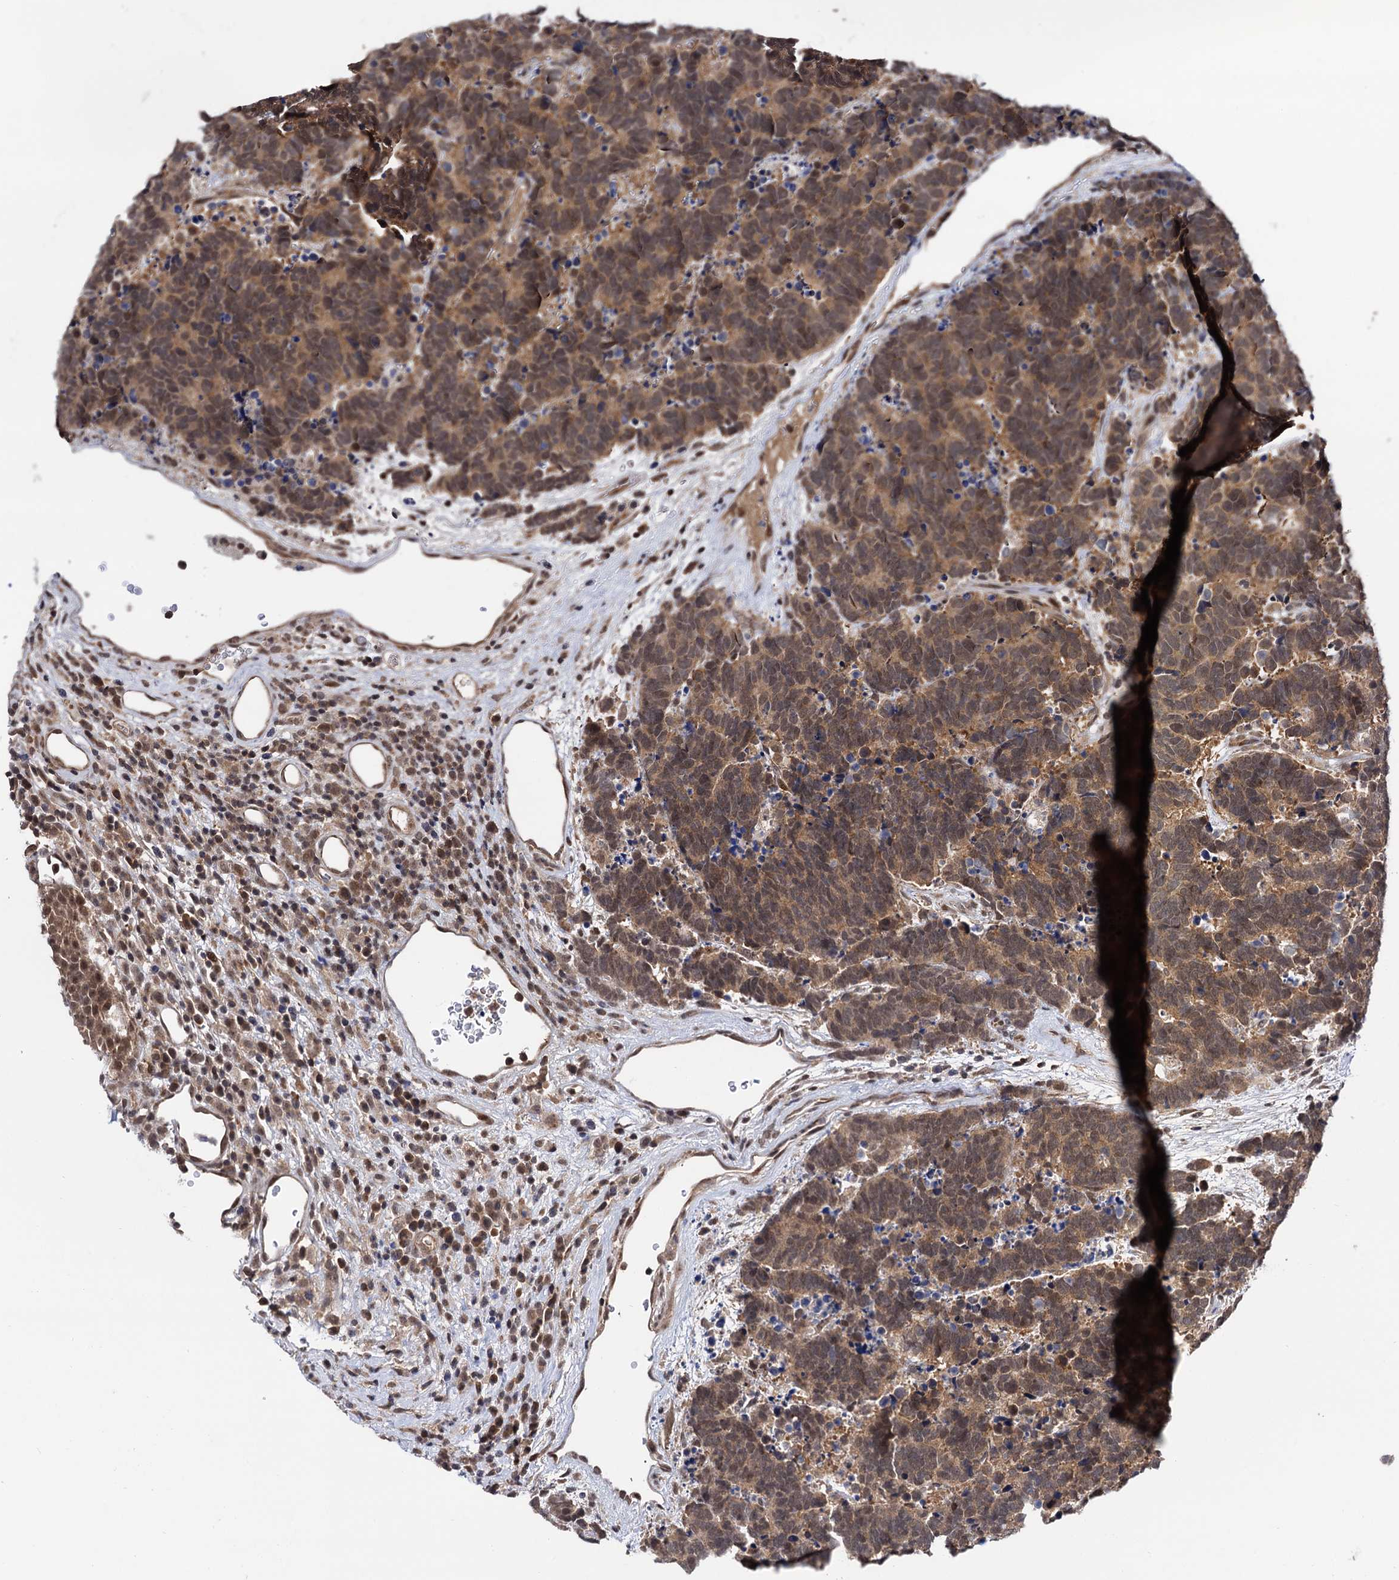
{"staining": {"intensity": "moderate", "quantity": ">75%", "location": "cytoplasmic/membranous,nuclear"}, "tissue": "carcinoid", "cell_type": "Tumor cells", "image_type": "cancer", "snomed": [{"axis": "morphology", "description": "Carcinoma, NOS"}, {"axis": "morphology", "description": "Carcinoid, malignant, NOS"}, {"axis": "topography", "description": "Urinary bladder"}], "caption": "A medium amount of moderate cytoplasmic/membranous and nuclear staining is identified in about >75% of tumor cells in carcinoma tissue.", "gene": "MICAL2", "patient": {"sex": "male", "age": 57}}